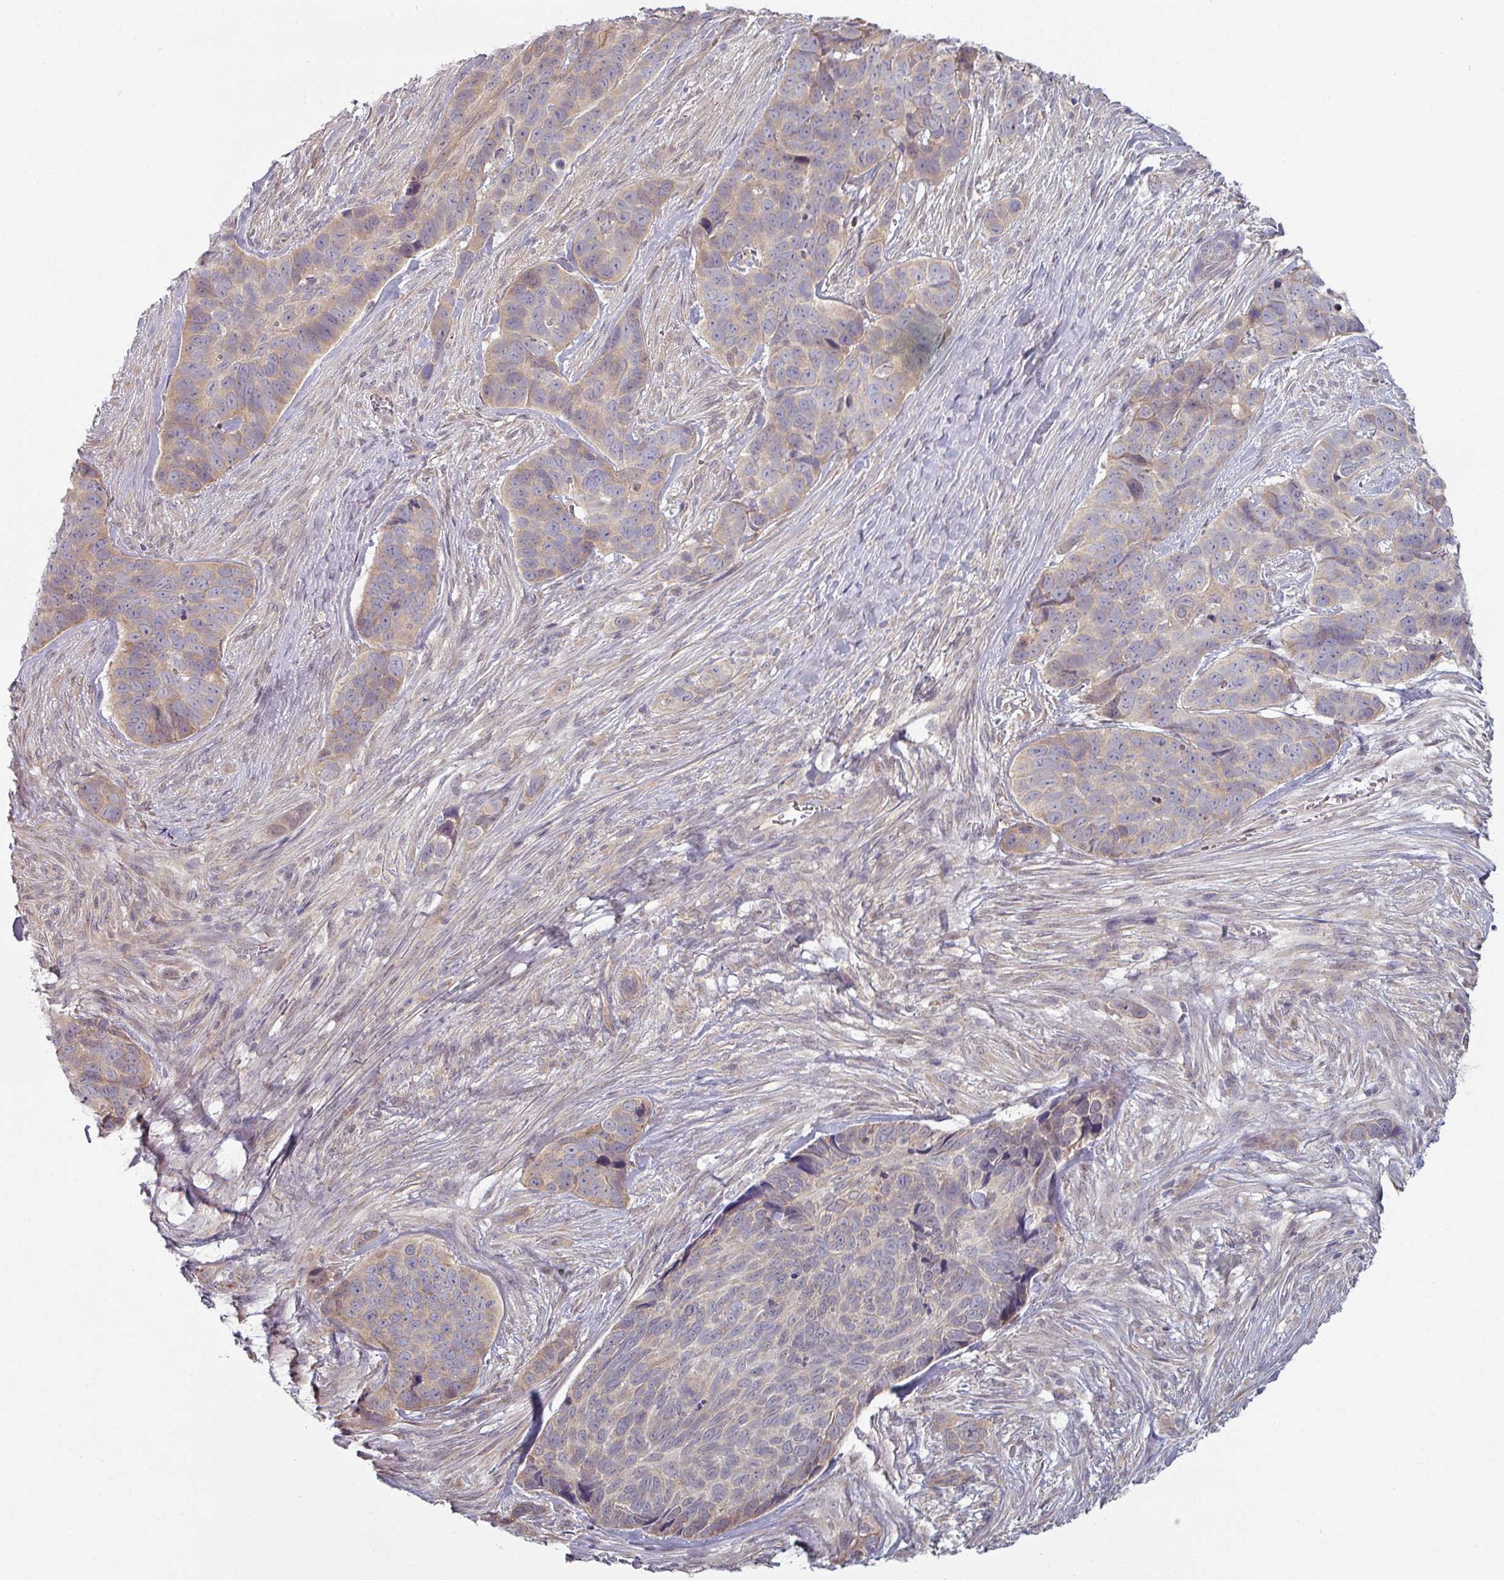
{"staining": {"intensity": "weak", "quantity": "<25%", "location": "cytoplasmic/membranous"}, "tissue": "skin cancer", "cell_type": "Tumor cells", "image_type": "cancer", "snomed": [{"axis": "morphology", "description": "Basal cell carcinoma"}, {"axis": "topography", "description": "Skin"}], "caption": "Immunohistochemical staining of human basal cell carcinoma (skin) displays no significant expression in tumor cells.", "gene": "PLEKHJ1", "patient": {"sex": "female", "age": 82}}